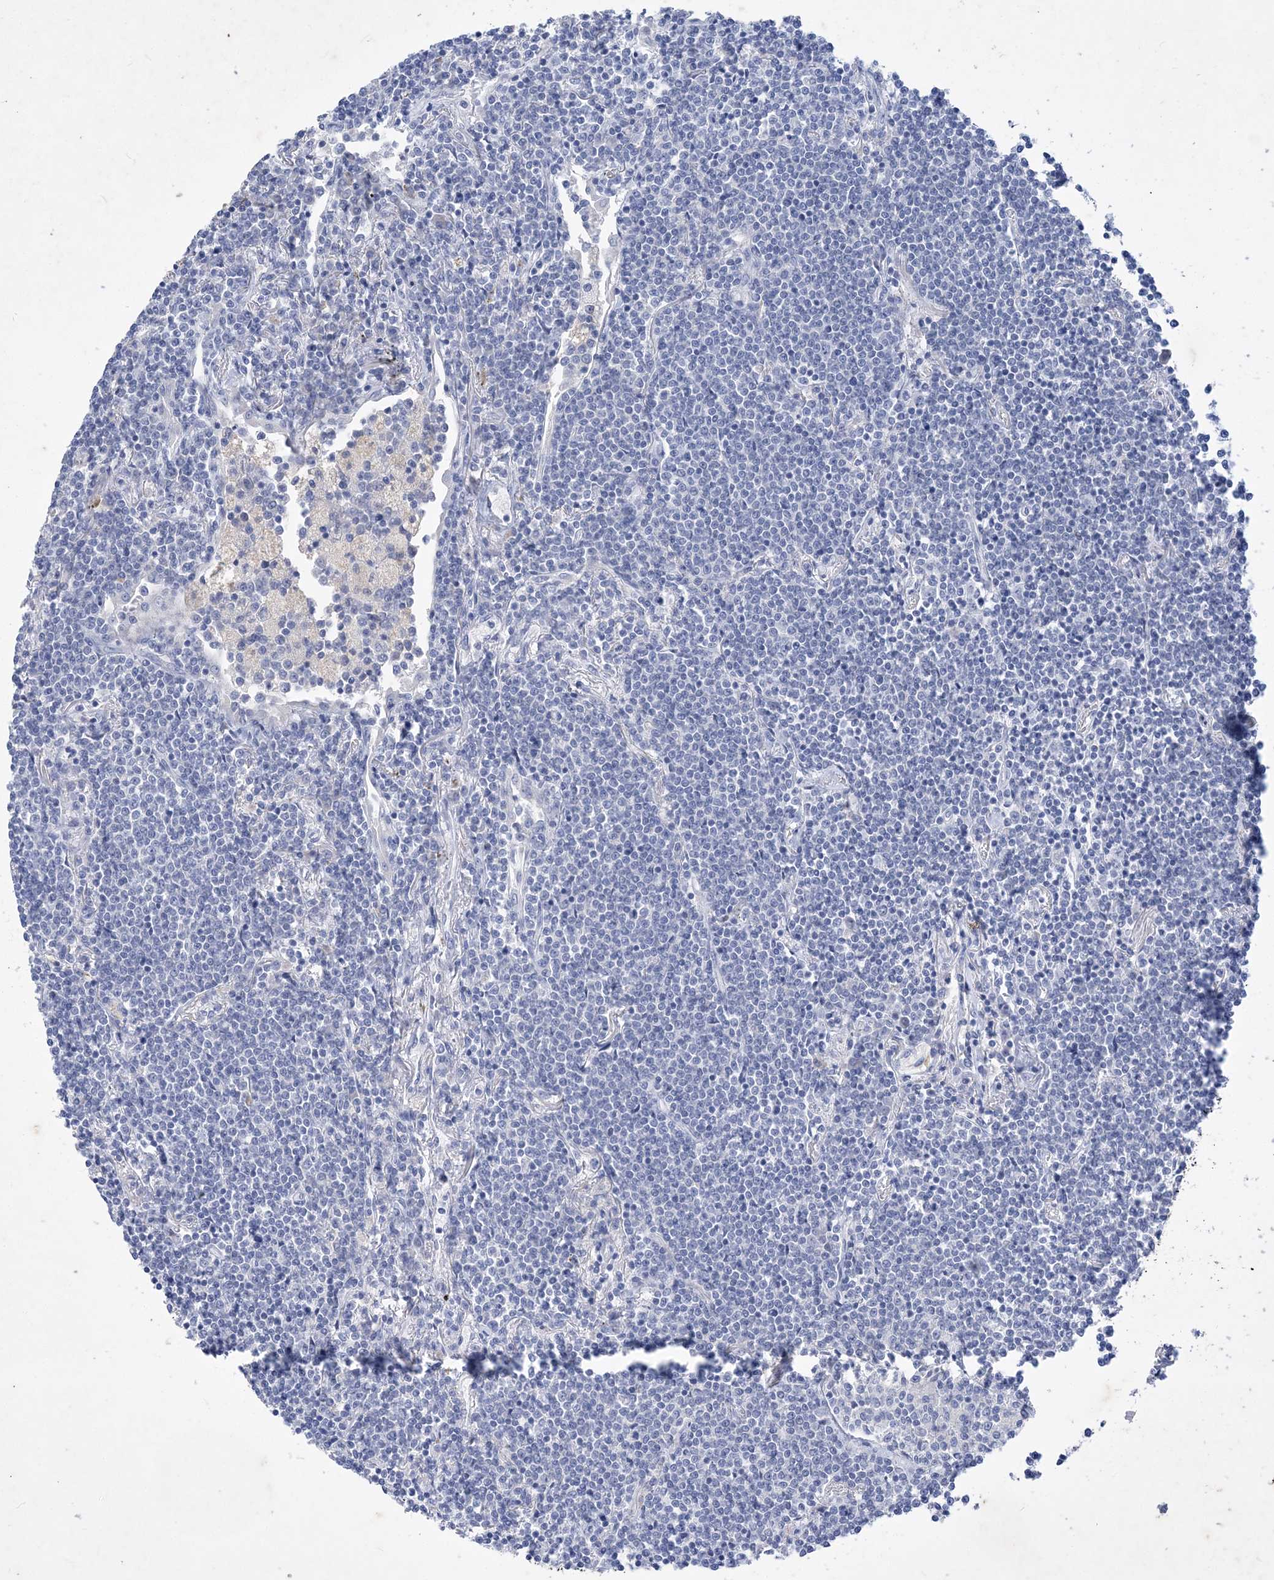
{"staining": {"intensity": "negative", "quantity": "none", "location": "none"}, "tissue": "lymphoma", "cell_type": "Tumor cells", "image_type": "cancer", "snomed": [{"axis": "morphology", "description": "Malignant lymphoma, non-Hodgkin's type, Low grade"}, {"axis": "topography", "description": "Lung"}], "caption": "DAB (3,3'-diaminobenzidine) immunohistochemical staining of malignant lymphoma, non-Hodgkin's type (low-grade) exhibits no significant staining in tumor cells. (Brightfield microscopy of DAB immunohistochemistry at high magnification).", "gene": "COPS8", "patient": {"sex": "female", "age": 71}}